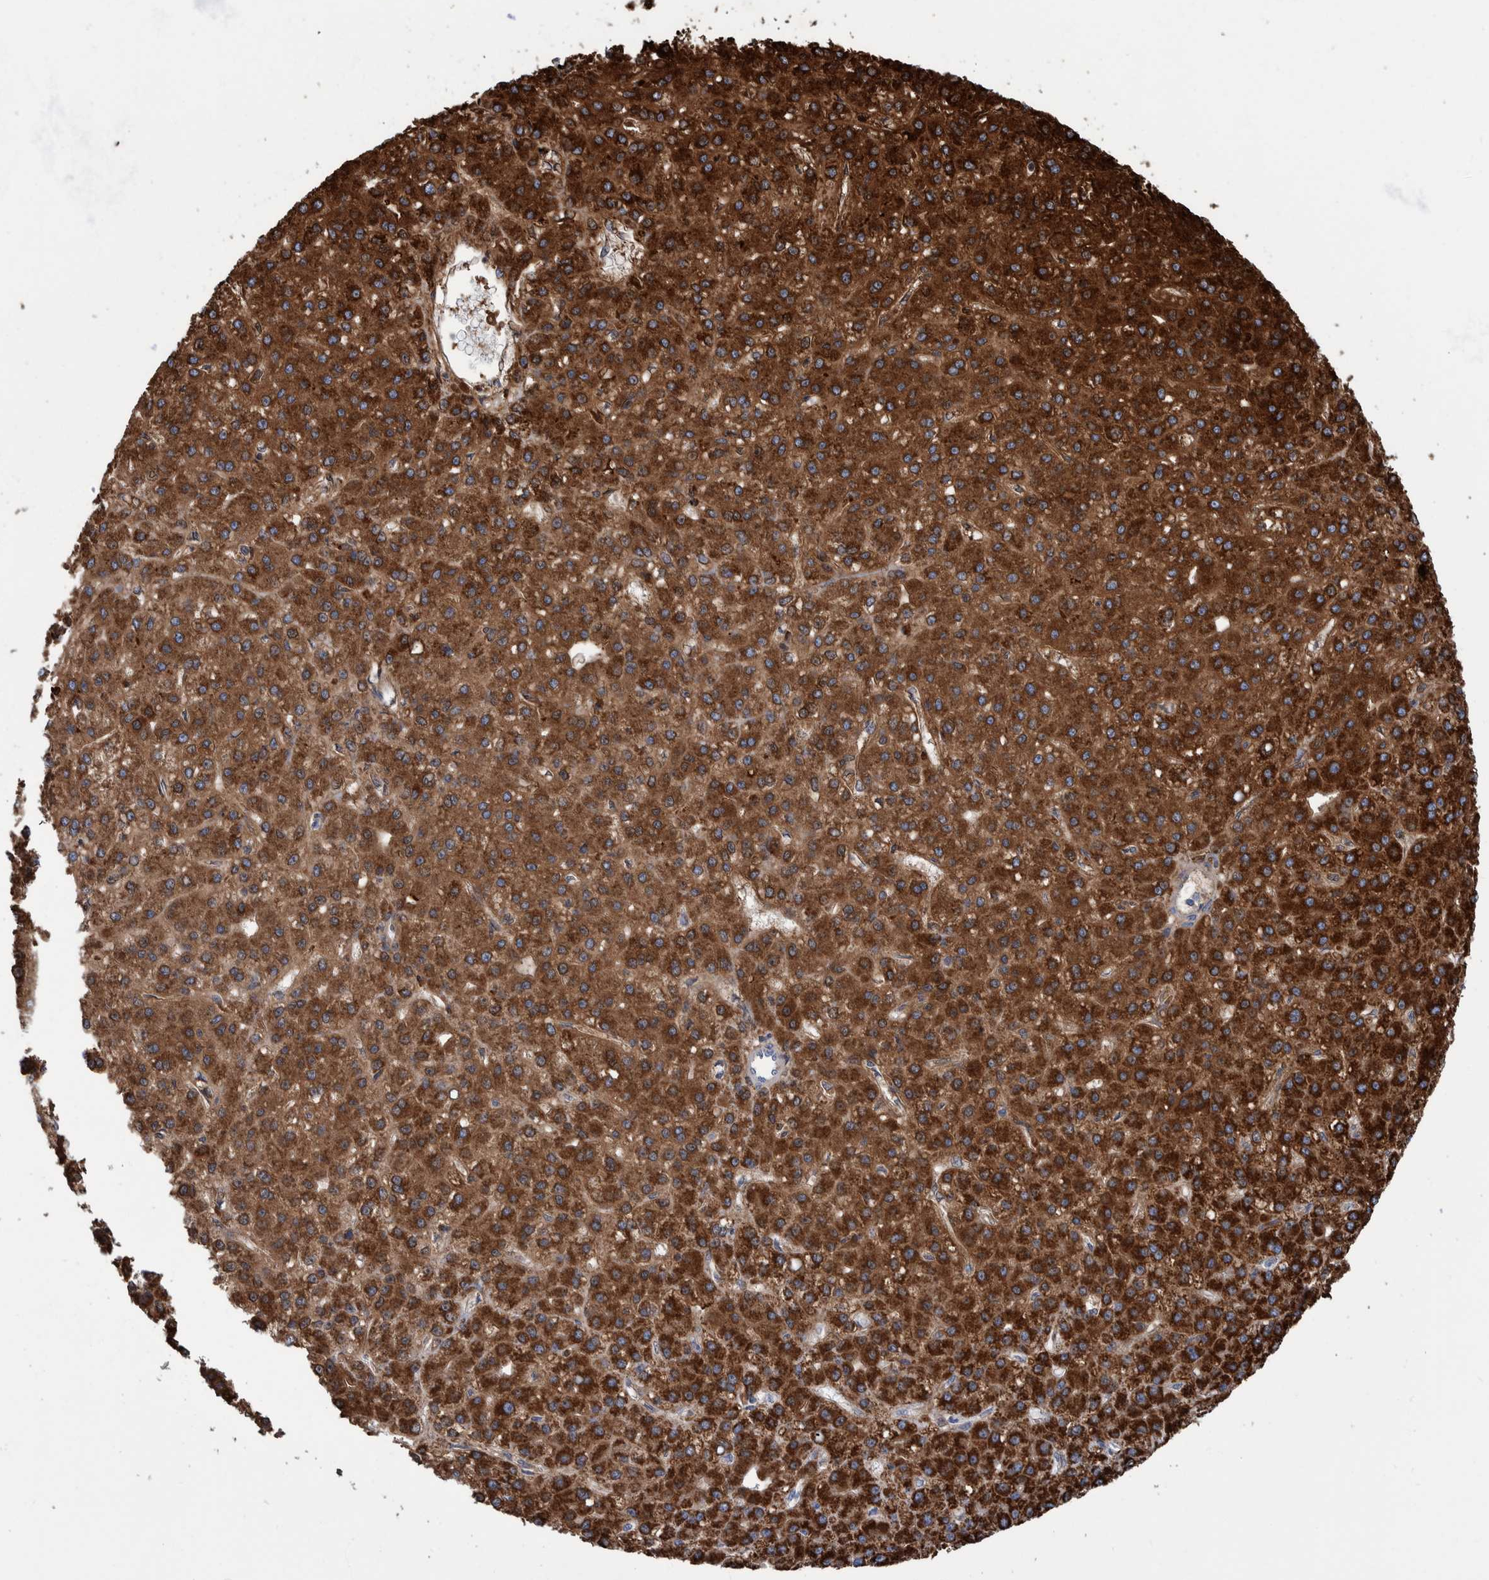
{"staining": {"intensity": "strong", "quantity": ">75%", "location": "cytoplasmic/membranous"}, "tissue": "liver cancer", "cell_type": "Tumor cells", "image_type": "cancer", "snomed": [{"axis": "morphology", "description": "Carcinoma, Hepatocellular, NOS"}, {"axis": "topography", "description": "Liver"}], "caption": "A photomicrograph showing strong cytoplasmic/membranous expression in approximately >75% of tumor cells in liver cancer (hepatocellular carcinoma), as visualized by brown immunohistochemical staining.", "gene": "DECR1", "patient": {"sex": "male", "age": 67}}